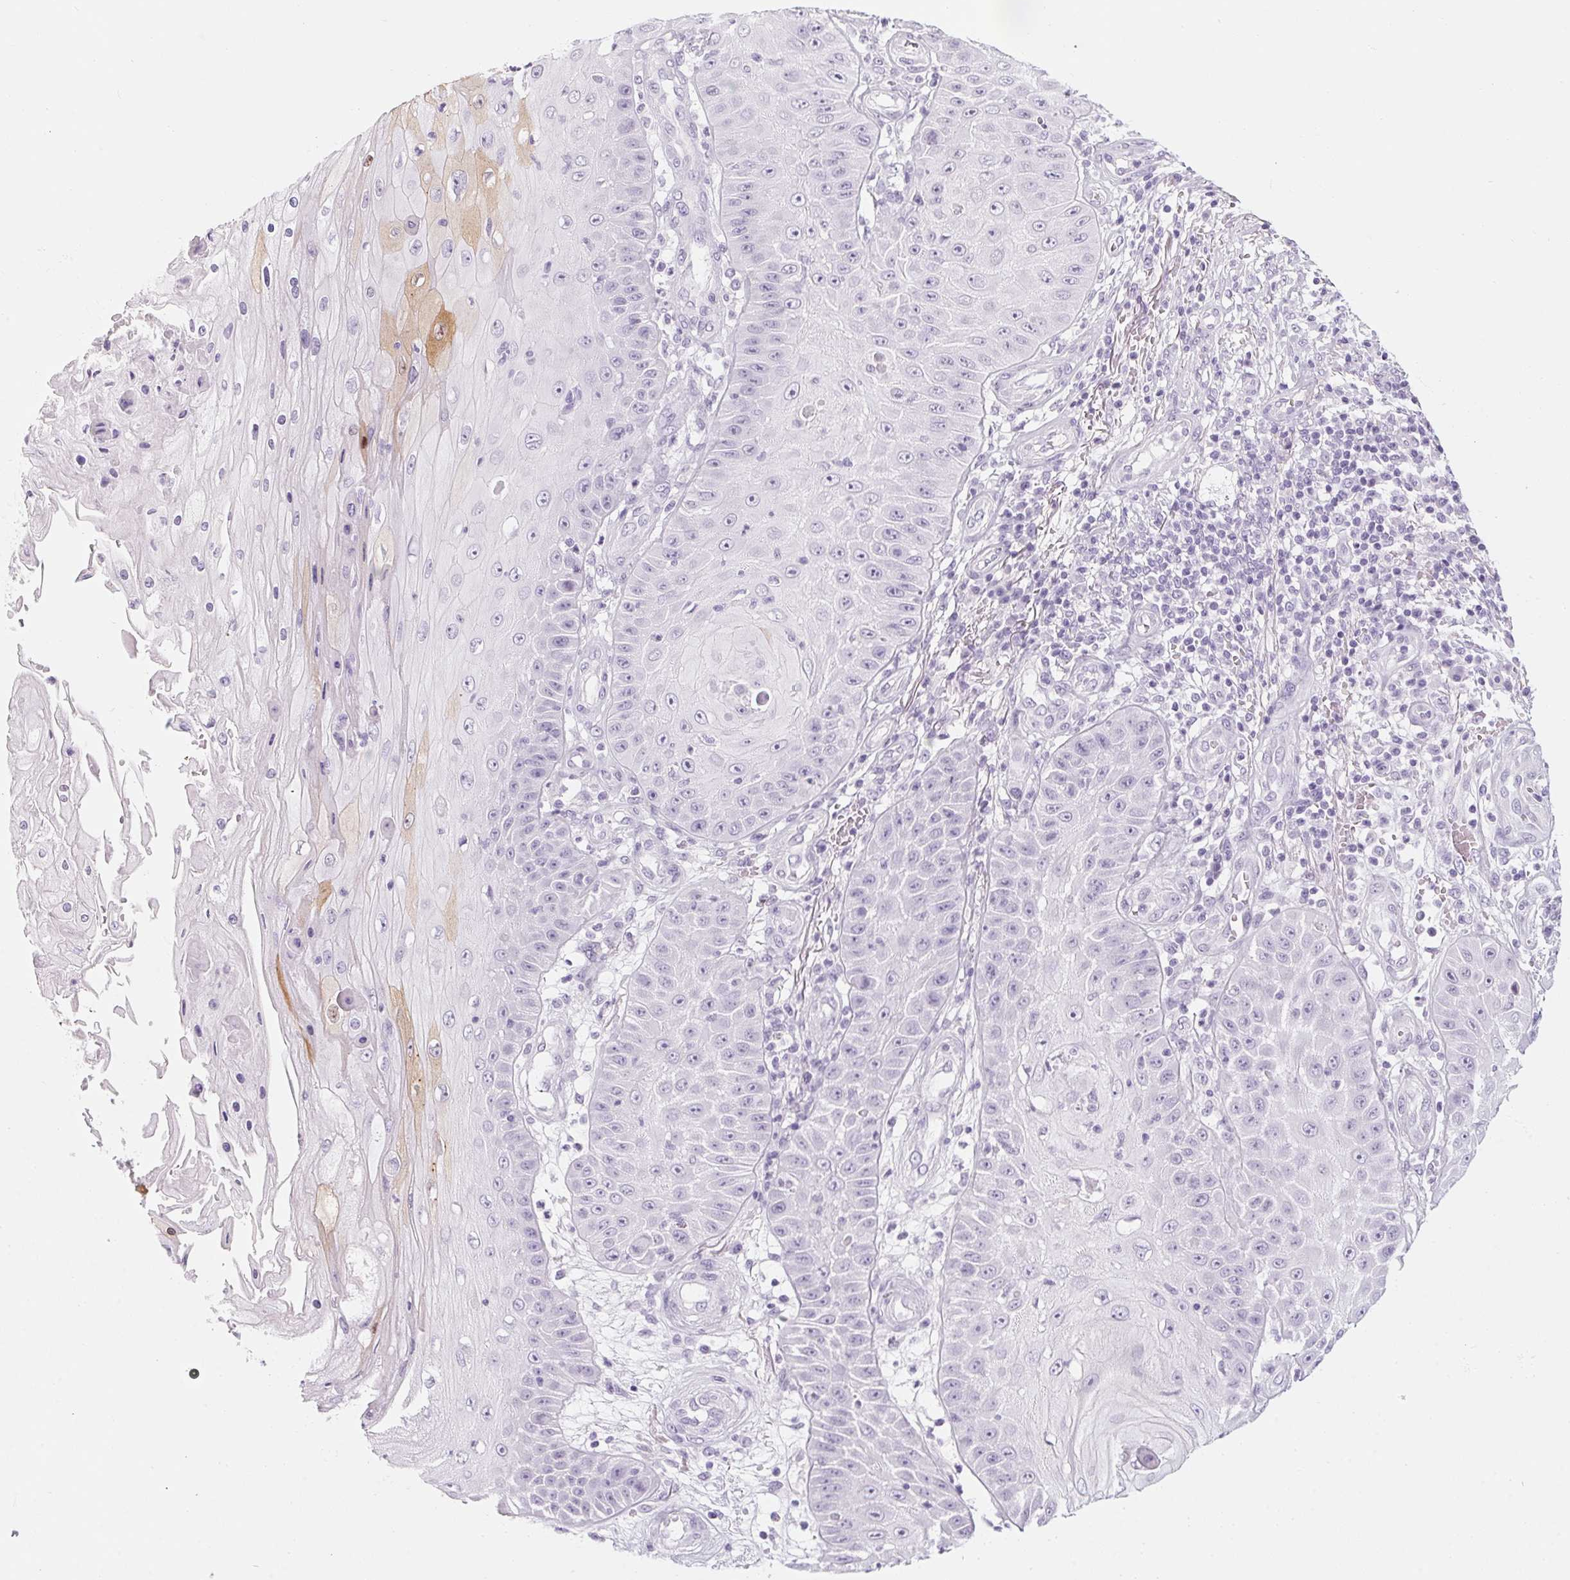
{"staining": {"intensity": "weak", "quantity": "<25%", "location": "cytoplasmic/membranous"}, "tissue": "skin cancer", "cell_type": "Tumor cells", "image_type": "cancer", "snomed": [{"axis": "morphology", "description": "Squamous cell carcinoma, NOS"}, {"axis": "topography", "description": "Skin"}], "caption": "High power microscopy image of an immunohistochemistry (IHC) image of squamous cell carcinoma (skin), revealing no significant positivity in tumor cells.", "gene": "RPTN", "patient": {"sex": "male", "age": 70}}